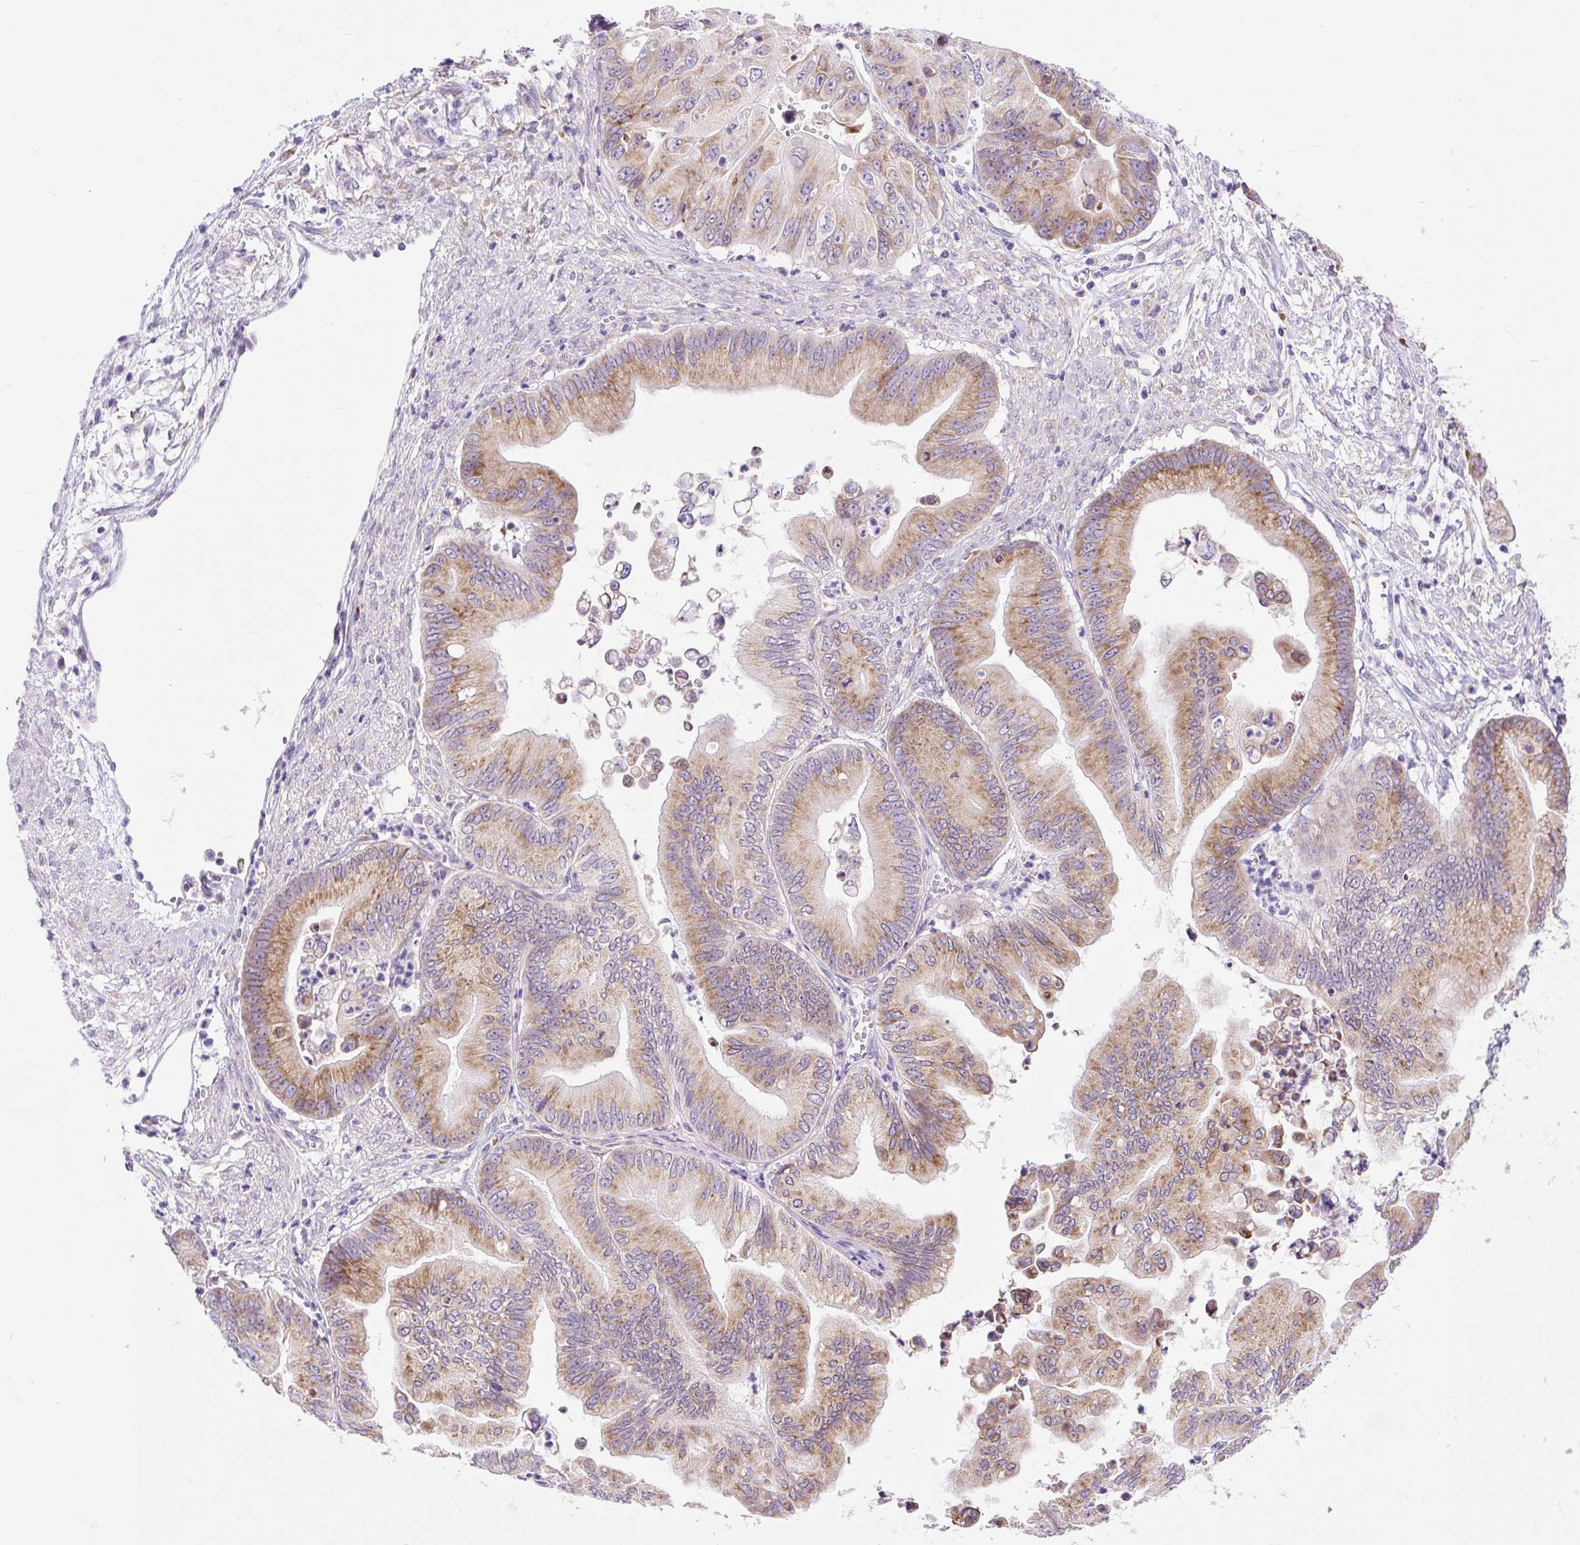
{"staining": {"intensity": "moderate", "quantity": ">75%", "location": "cytoplasmic/membranous"}, "tissue": "ovarian cancer", "cell_type": "Tumor cells", "image_type": "cancer", "snomed": [{"axis": "morphology", "description": "Cystadenocarcinoma, mucinous, NOS"}, {"axis": "topography", "description": "Ovary"}], "caption": "Immunohistochemical staining of human mucinous cystadenocarcinoma (ovarian) displays moderate cytoplasmic/membranous protein staining in approximately >75% of tumor cells.", "gene": "DDOST", "patient": {"sex": "female", "age": 71}}